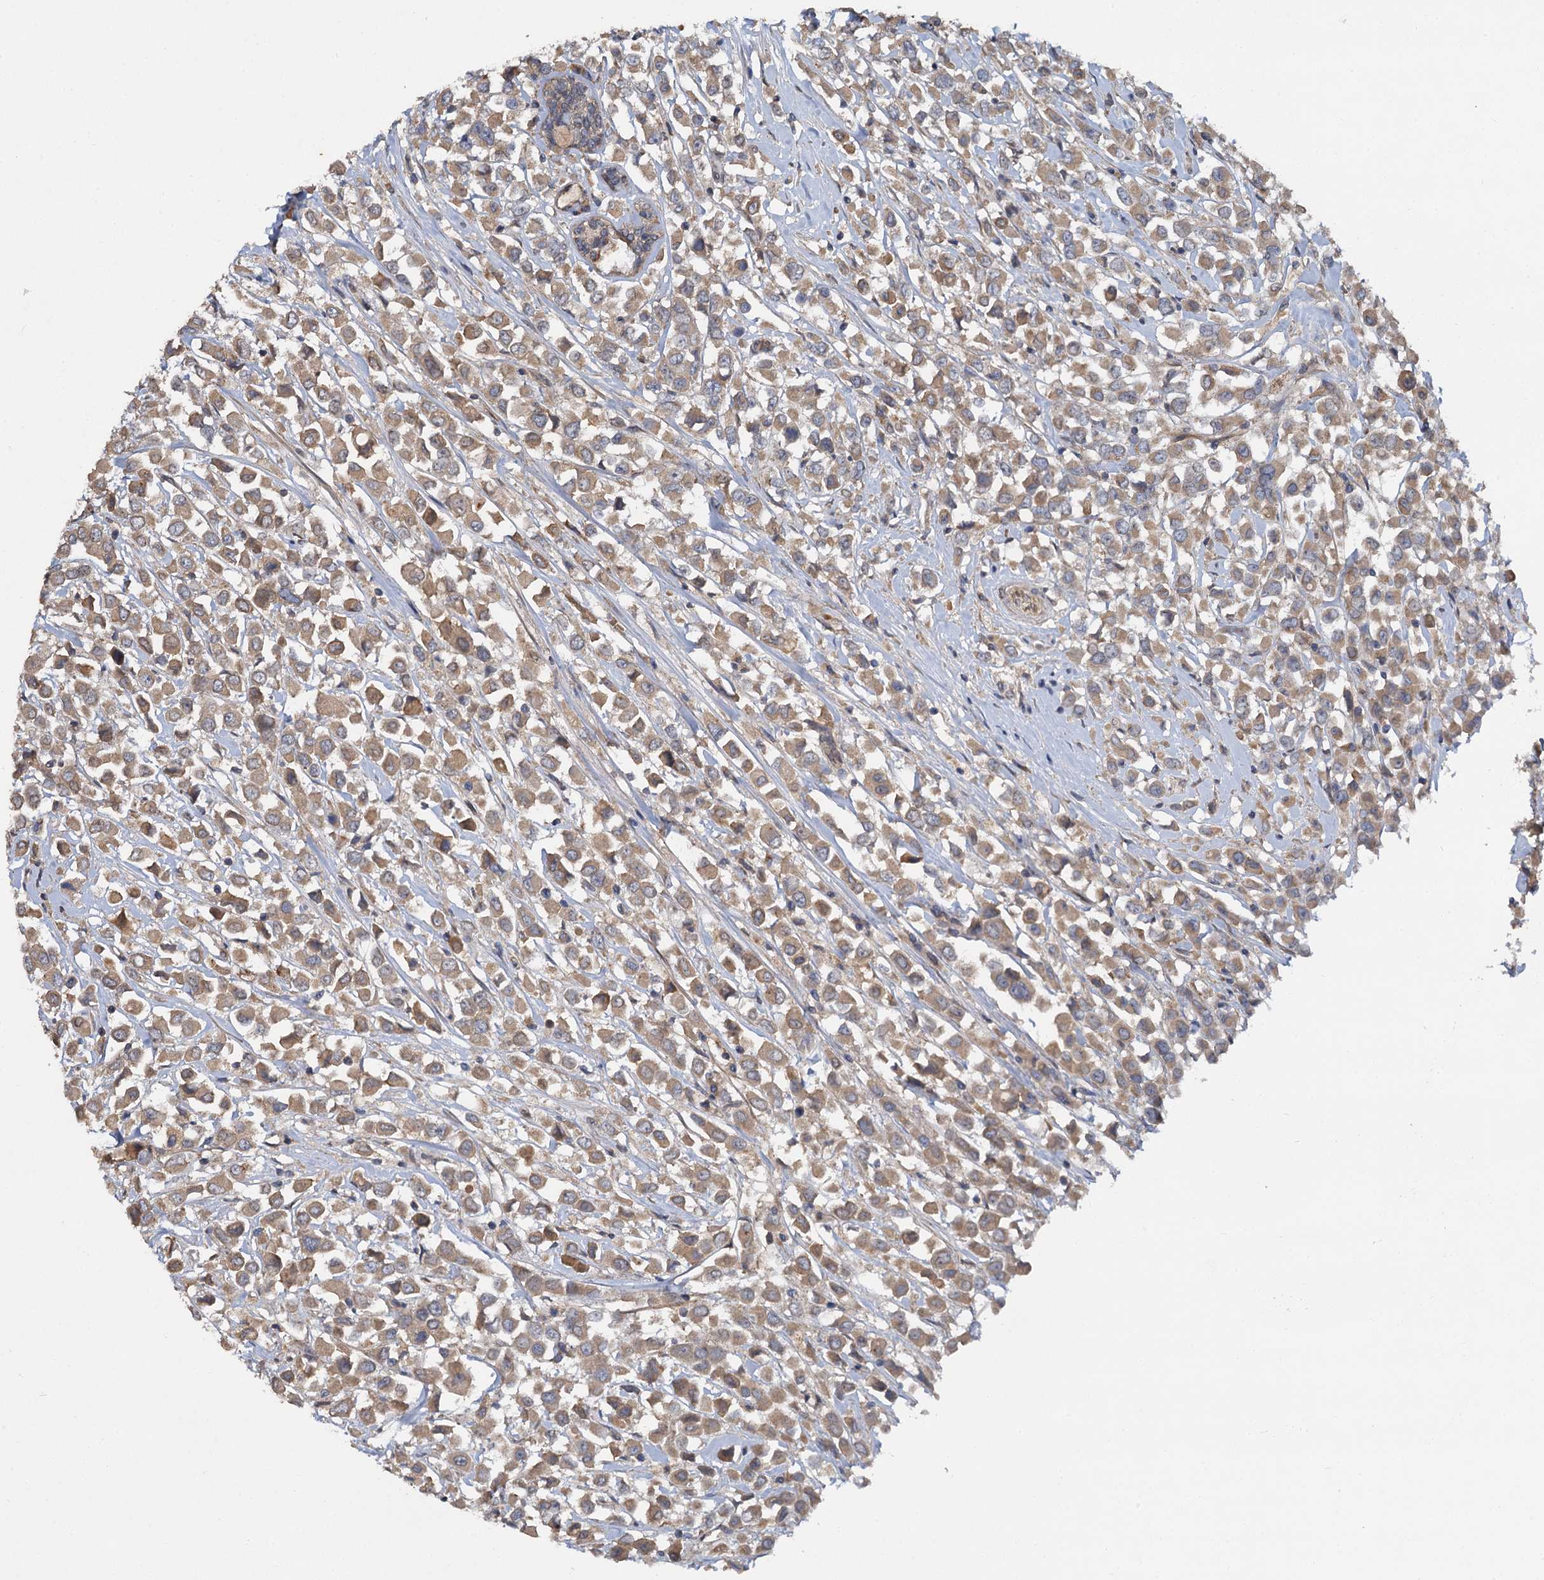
{"staining": {"intensity": "moderate", "quantity": ">75%", "location": "cytoplasmic/membranous"}, "tissue": "breast cancer", "cell_type": "Tumor cells", "image_type": "cancer", "snomed": [{"axis": "morphology", "description": "Duct carcinoma"}, {"axis": "topography", "description": "Breast"}], "caption": "IHC of human breast cancer (invasive ductal carcinoma) exhibits medium levels of moderate cytoplasmic/membranous staining in about >75% of tumor cells. (DAB (3,3'-diaminobenzidine) = brown stain, brightfield microscopy at high magnification).", "gene": "ZNF324", "patient": {"sex": "female", "age": 61}}